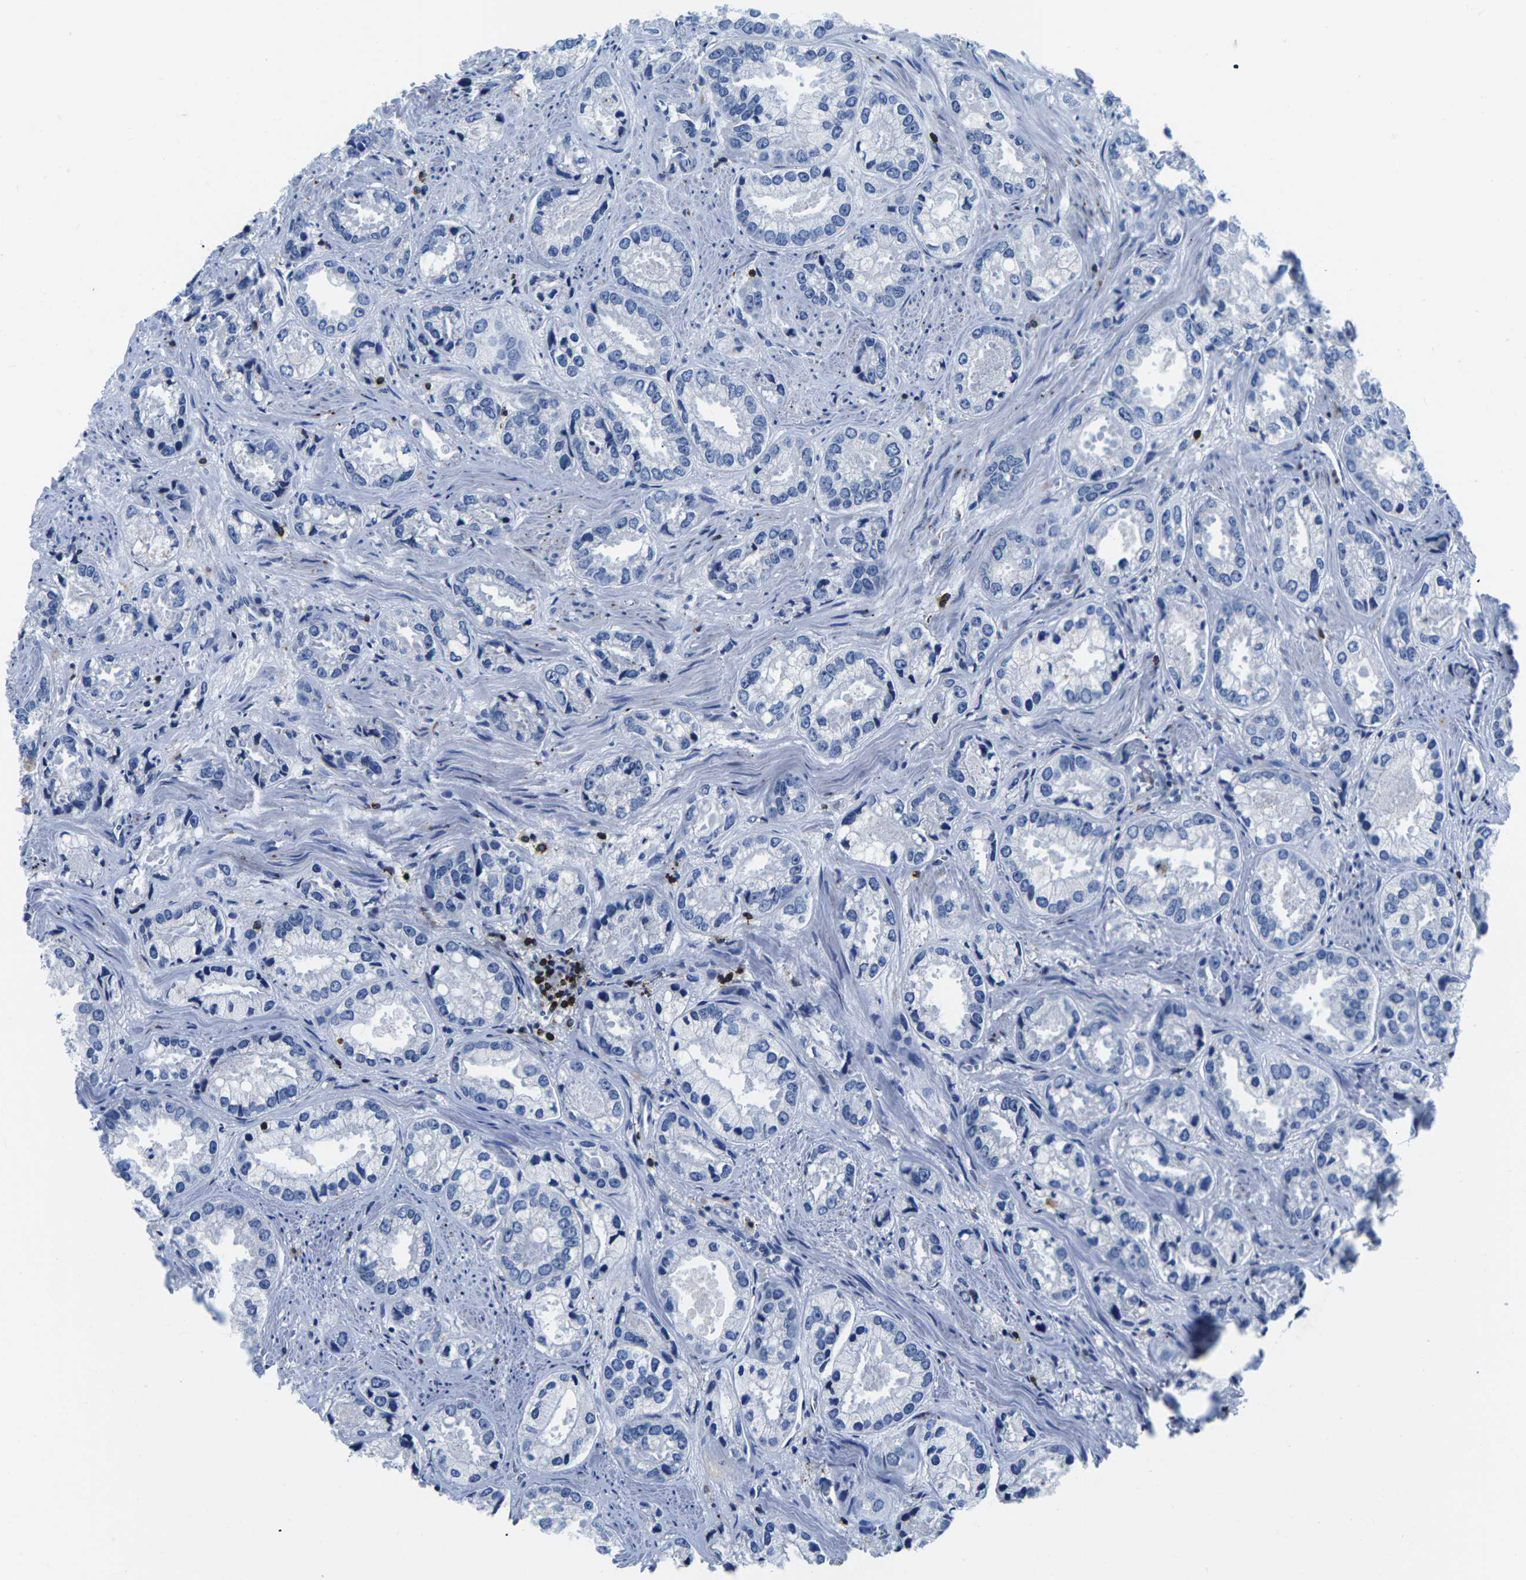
{"staining": {"intensity": "negative", "quantity": "none", "location": "none"}, "tissue": "prostate cancer", "cell_type": "Tumor cells", "image_type": "cancer", "snomed": [{"axis": "morphology", "description": "Adenocarcinoma, High grade"}, {"axis": "topography", "description": "Prostate"}], "caption": "High magnification brightfield microscopy of prostate cancer (high-grade adenocarcinoma) stained with DAB (3,3'-diaminobenzidine) (brown) and counterstained with hematoxylin (blue): tumor cells show no significant positivity. (Stains: DAB (3,3'-diaminobenzidine) immunohistochemistry (IHC) with hematoxylin counter stain, Microscopy: brightfield microscopy at high magnification).", "gene": "CTSW", "patient": {"sex": "male", "age": 61}}